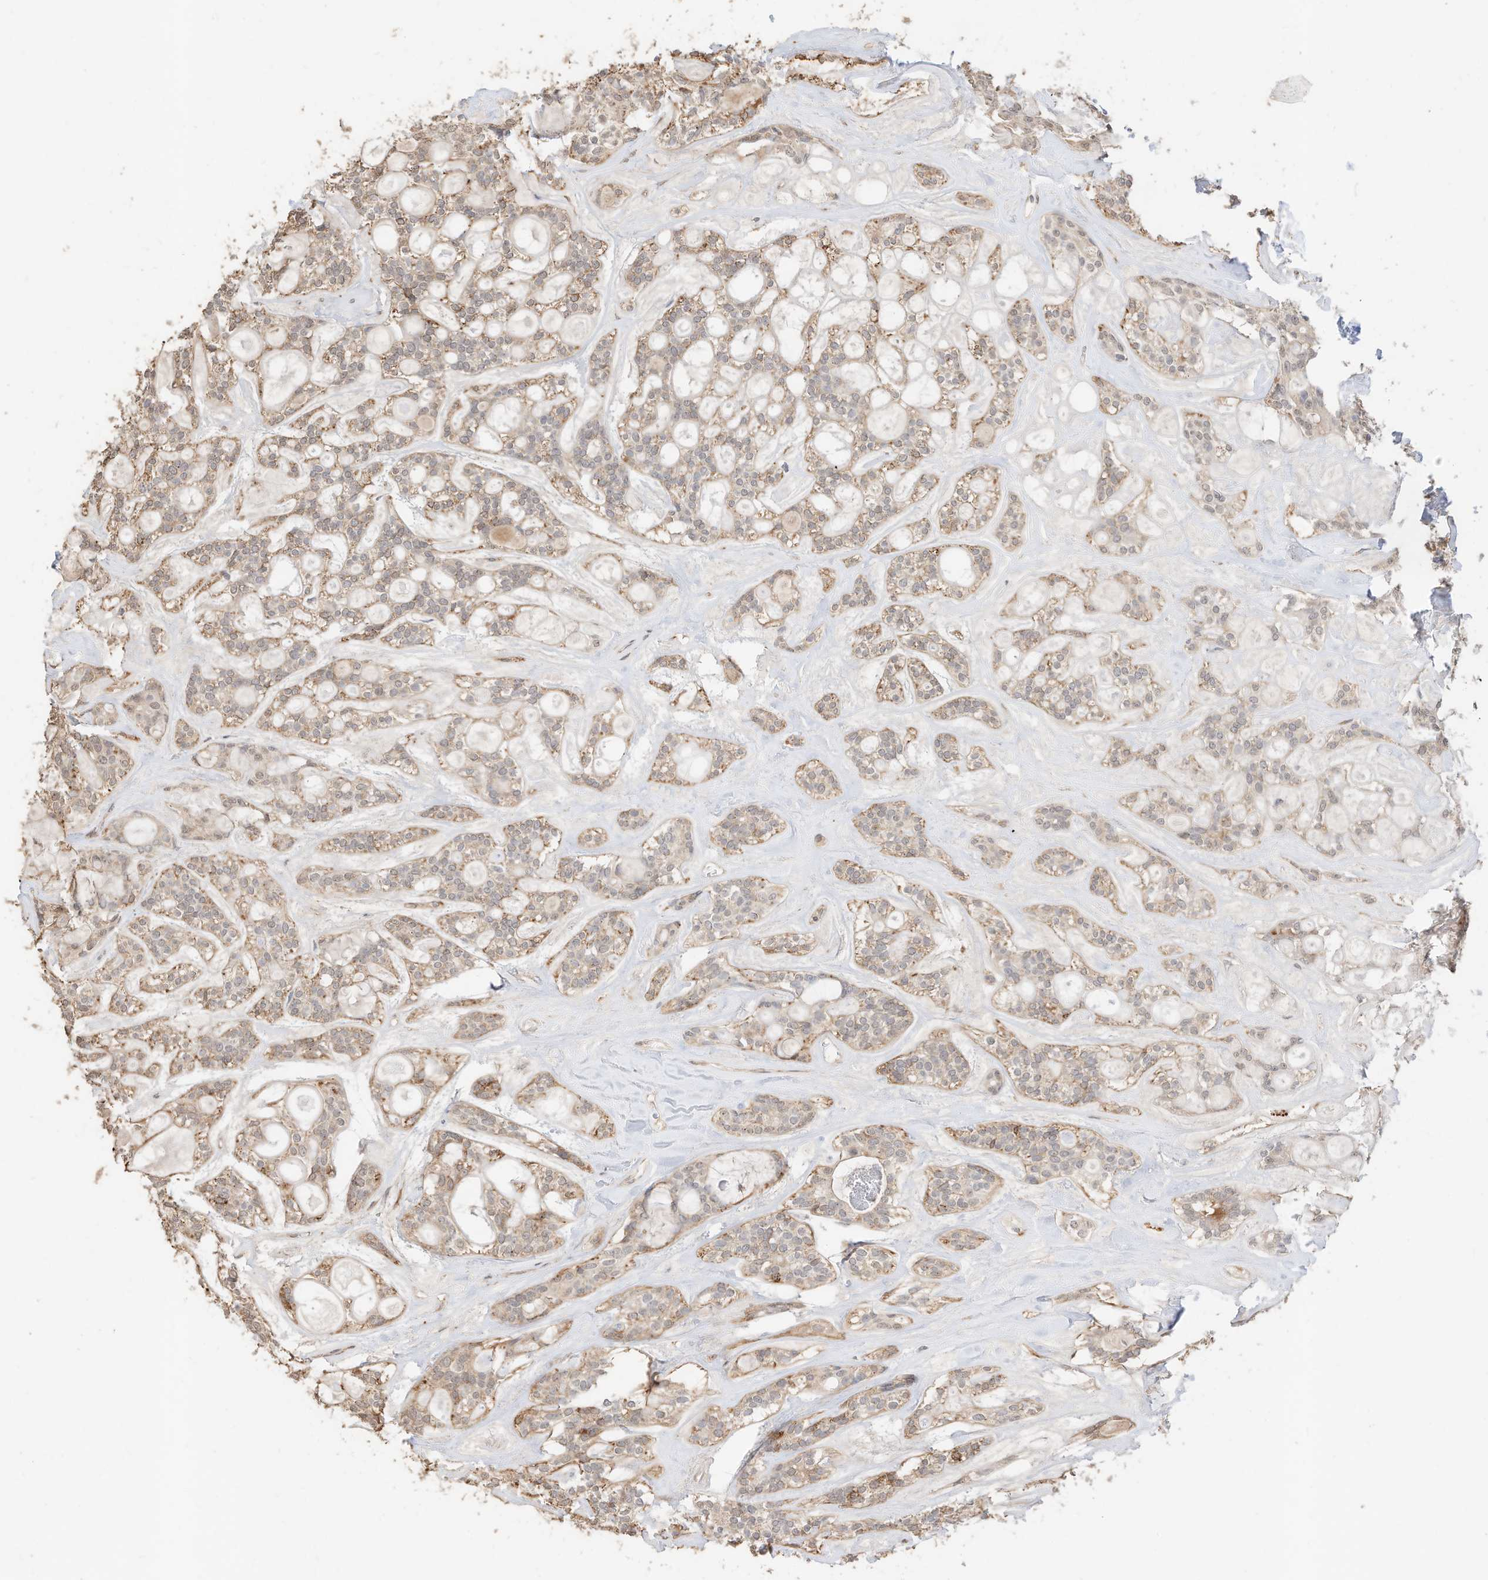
{"staining": {"intensity": "moderate", "quantity": "<25%", "location": "cytoplasmic/membranous"}, "tissue": "head and neck cancer", "cell_type": "Tumor cells", "image_type": "cancer", "snomed": [{"axis": "morphology", "description": "Adenocarcinoma, NOS"}, {"axis": "topography", "description": "Head-Neck"}], "caption": "Human head and neck cancer (adenocarcinoma) stained for a protein (brown) reveals moderate cytoplasmic/membranous positive expression in about <25% of tumor cells.", "gene": "CAGE1", "patient": {"sex": "male", "age": 66}}